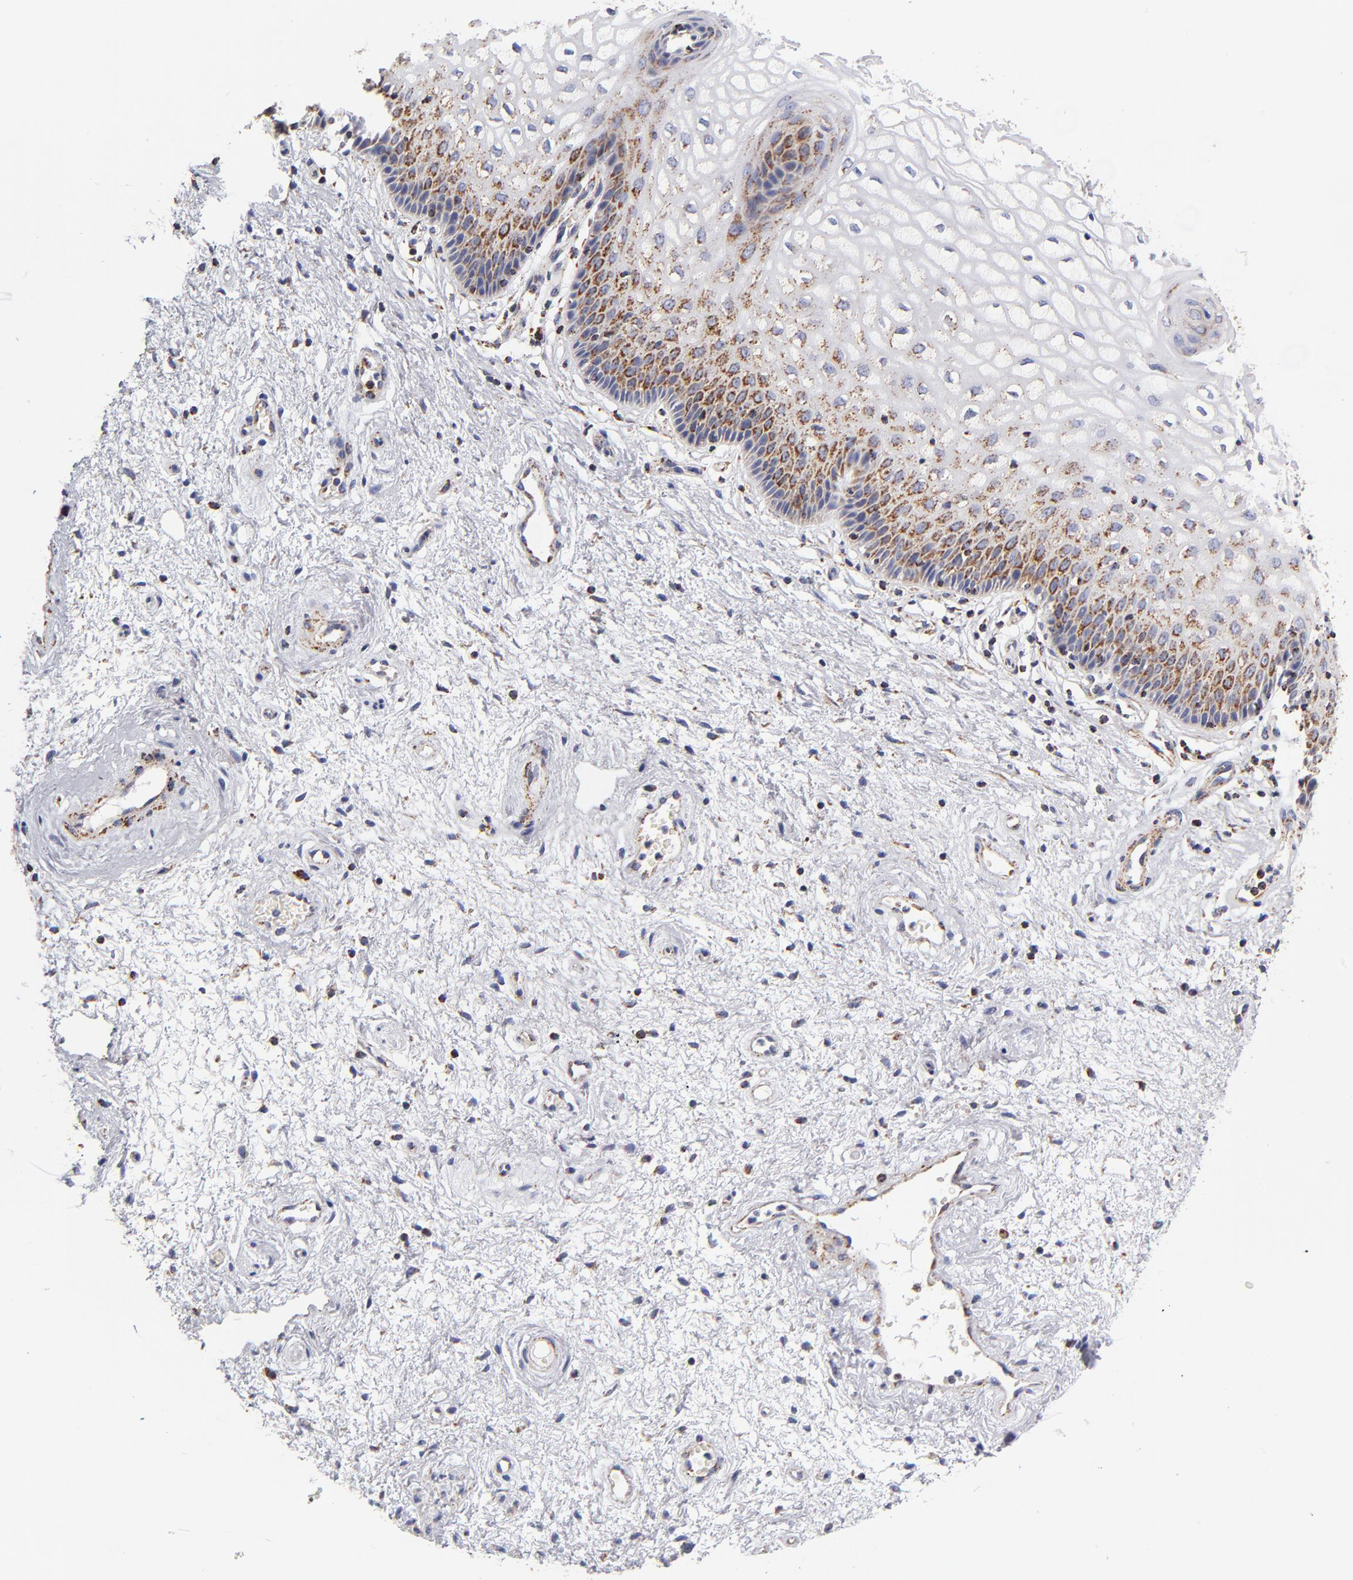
{"staining": {"intensity": "strong", "quantity": "25%-75%", "location": "cytoplasmic/membranous"}, "tissue": "vagina", "cell_type": "Squamous epithelial cells", "image_type": "normal", "snomed": [{"axis": "morphology", "description": "Normal tissue, NOS"}, {"axis": "topography", "description": "Vagina"}], "caption": "High-power microscopy captured an immunohistochemistry photomicrograph of benign vagina, revealing strong cytoplasmic/membranous expression in approximately 25%-75% of squamous epithelial cells. (IHC, brightfield microscopy, high magnification).", "gene": "ECHS1", "patient": {"sex": "female", "age": 34}}